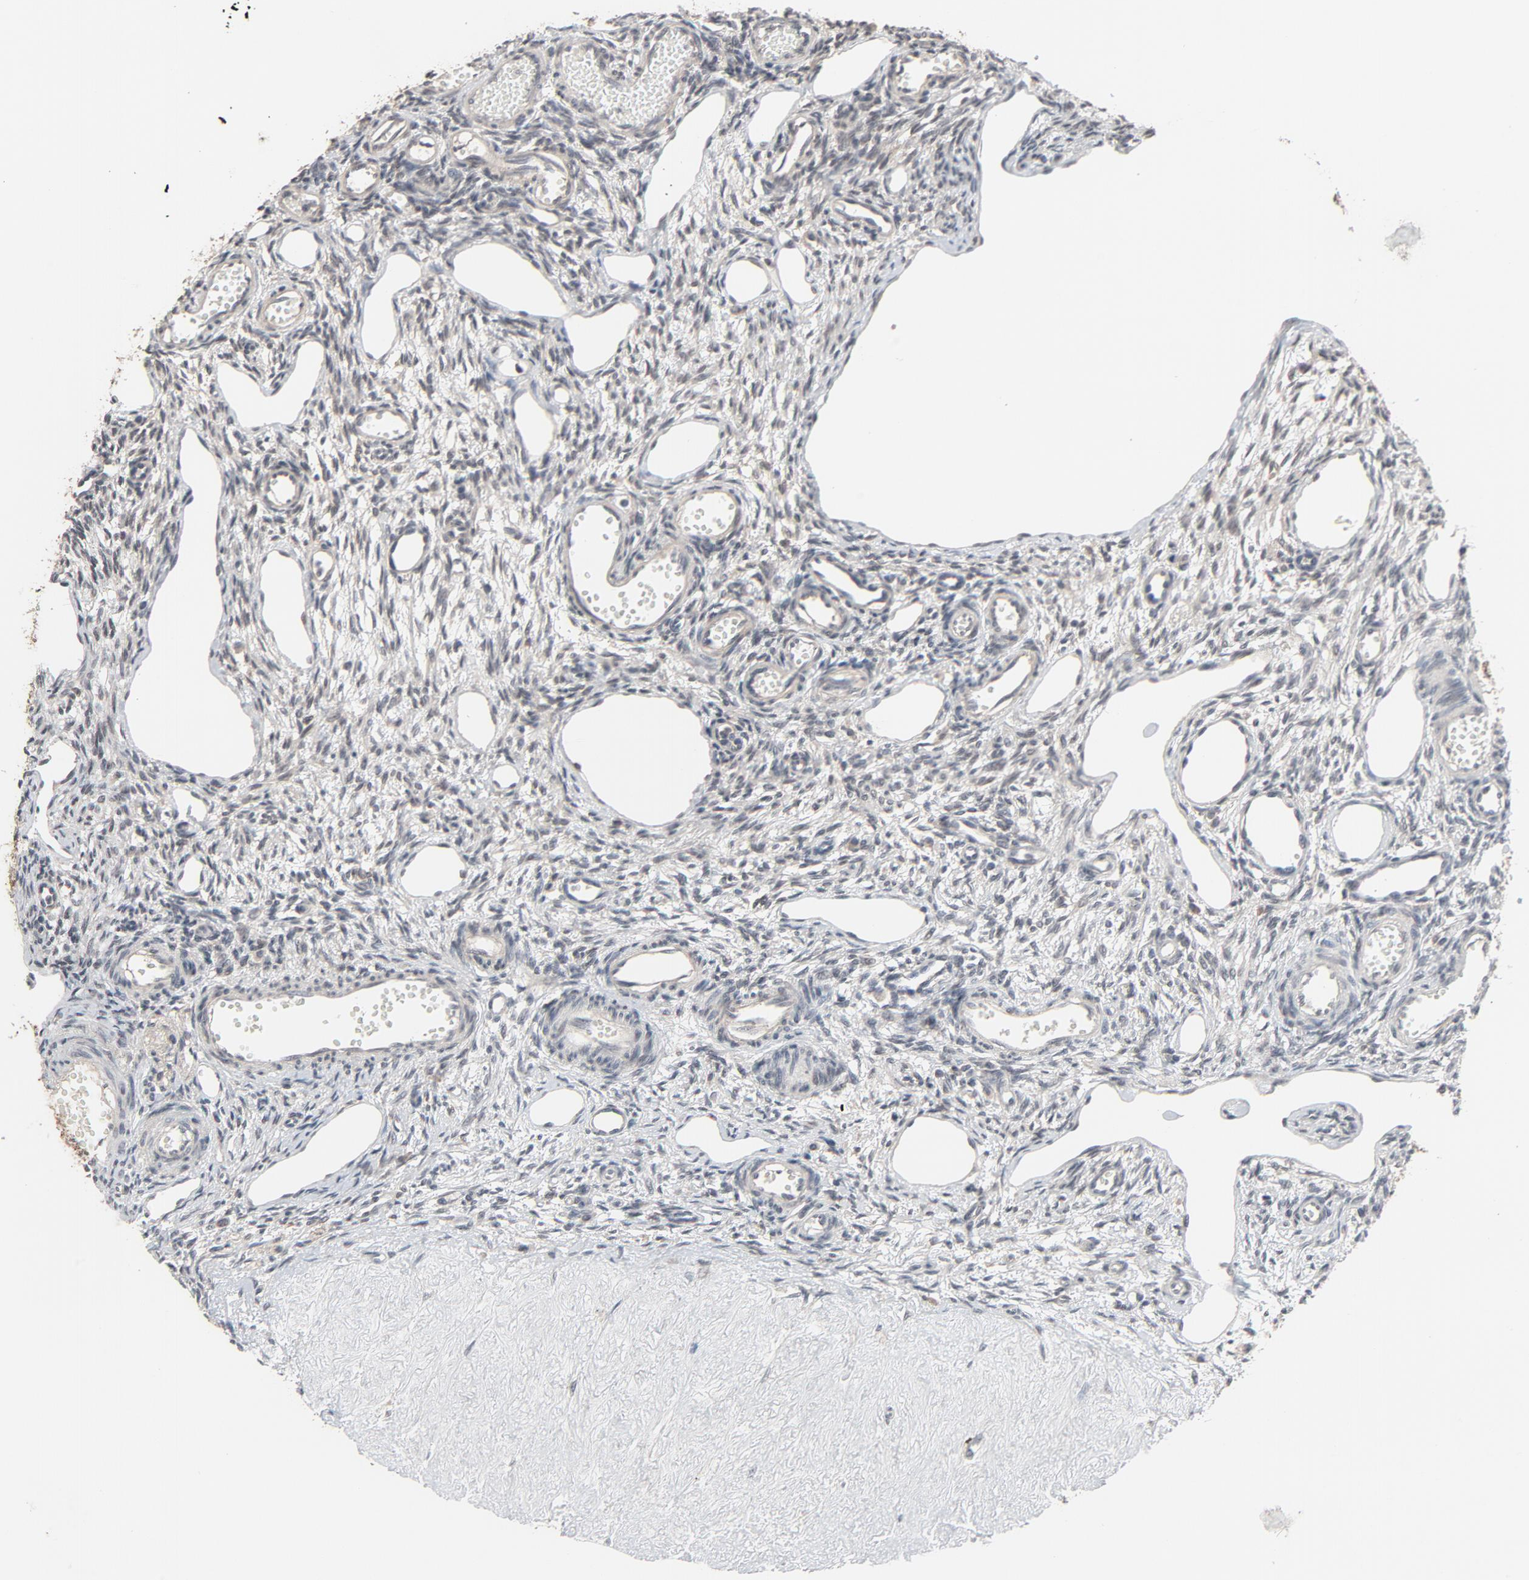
{"staining": {"intensity": "negative", "quantity": "none", "location": "none"}, "tissue": "ovary", "cell_type": "Ovarian stroma cells", "image_type": "normal", "snomed": [{"axis": "morphology", "description": "Normal tissue, NOS"}, {"axis": "topography", "description": "Ovary"}], "caption": "The image demonstrates no staining of ovarian stroma cells in unremarkable ovary.", "gene": "MT3", "patient": {"sex": "female", "age": 33}}